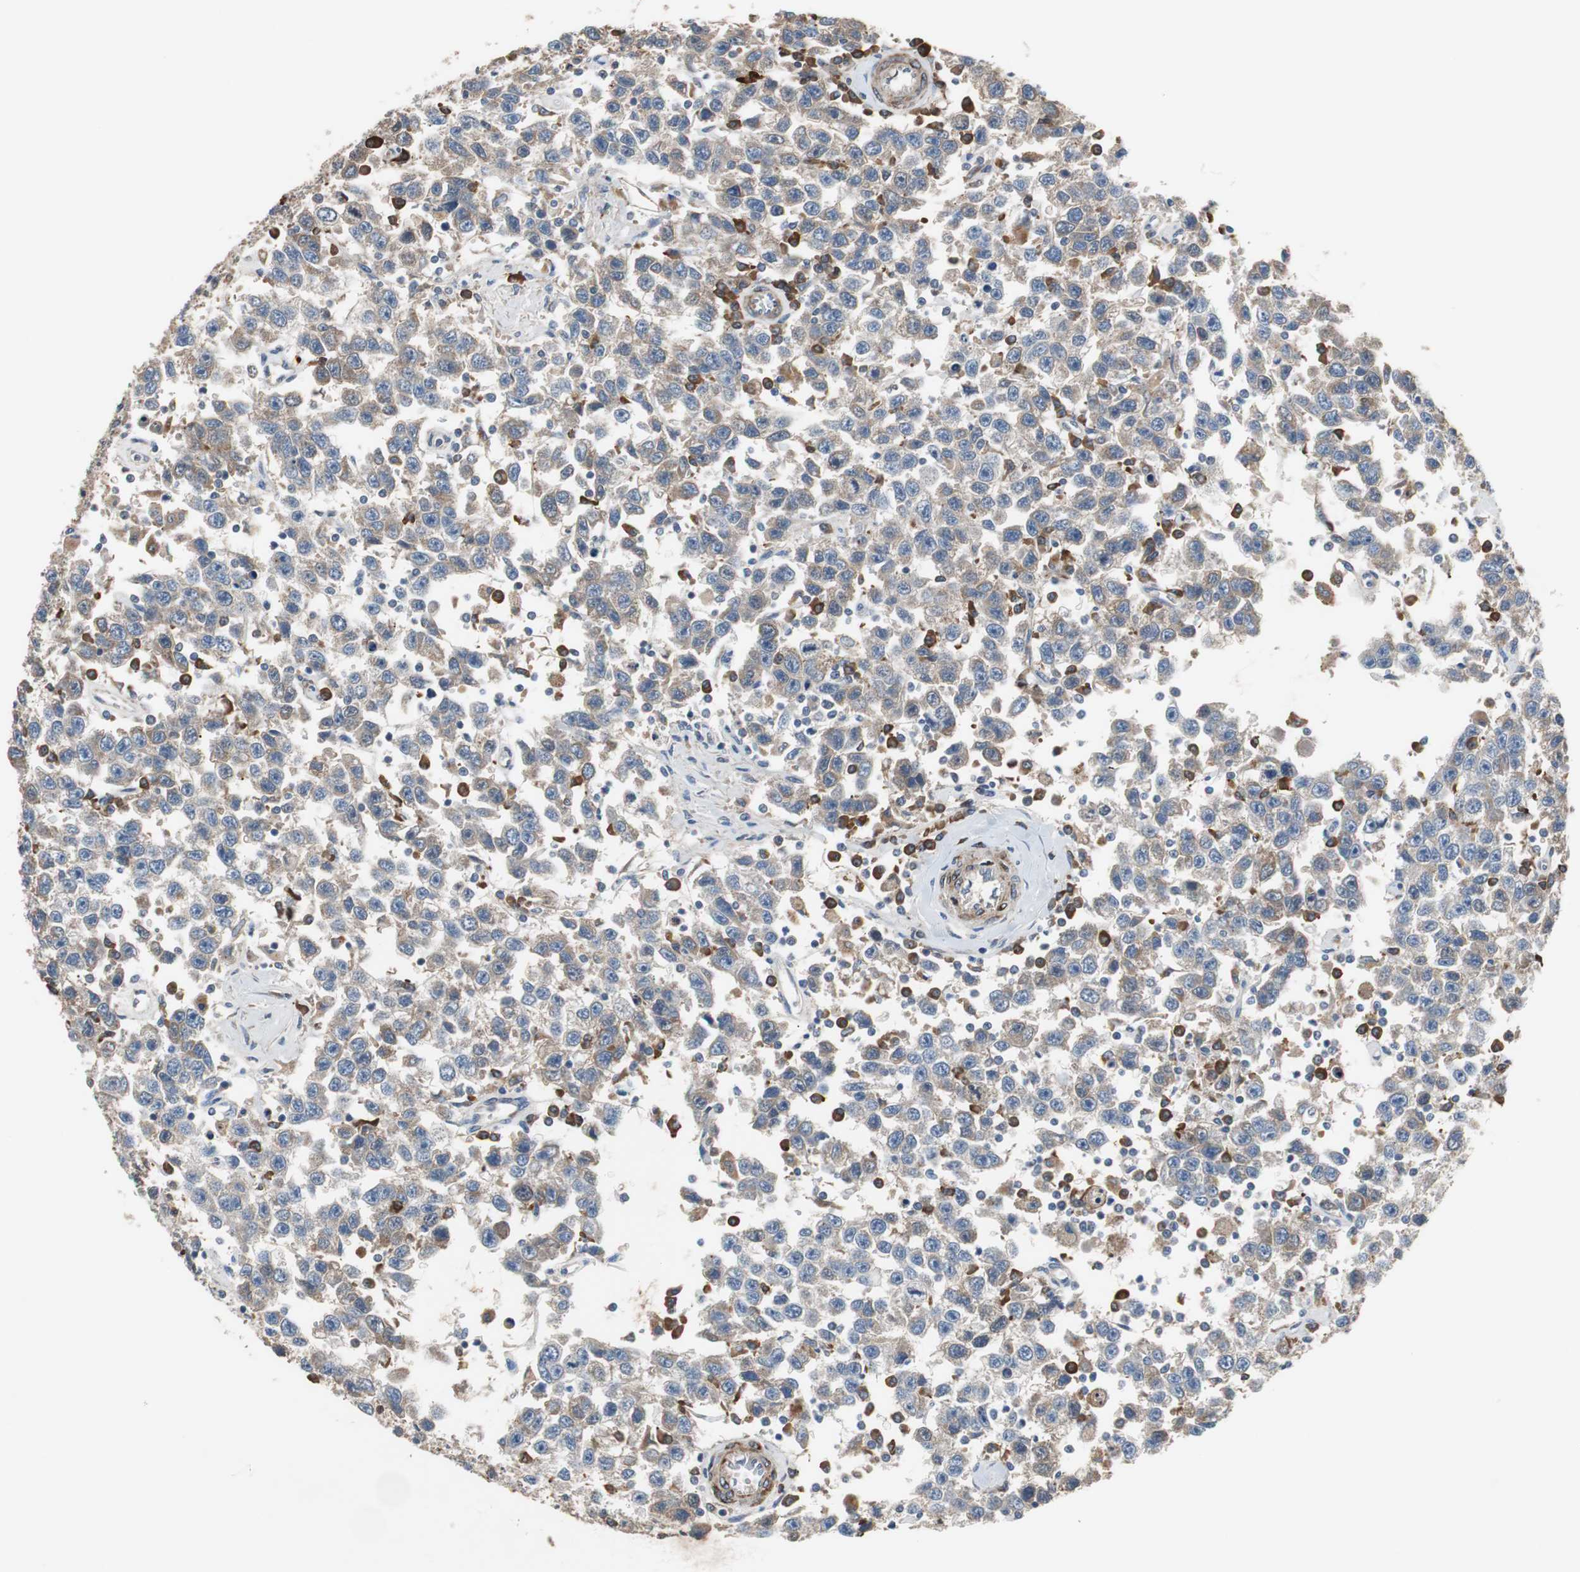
{"staining": {"intensity": "weak", "quantity": ">75%", "location": "cytoplasmic/membranous"}, "tissue": "testis cancer", "cell_type": "Tumor cells", "image_type": "cancer", "snomed": [{"axis": "morphology", "description": "Seminoma, NOS"}, {"axis": "topography", "description": "Testis"}], "caption": "A low amount of weak cytoplasmic/membranous positivity is present in approximately >75% of tumor cells in testis cancer (seminoma) tissue.", "gene": "SORT1", "patient": {"sex": "male", "age": 41}}